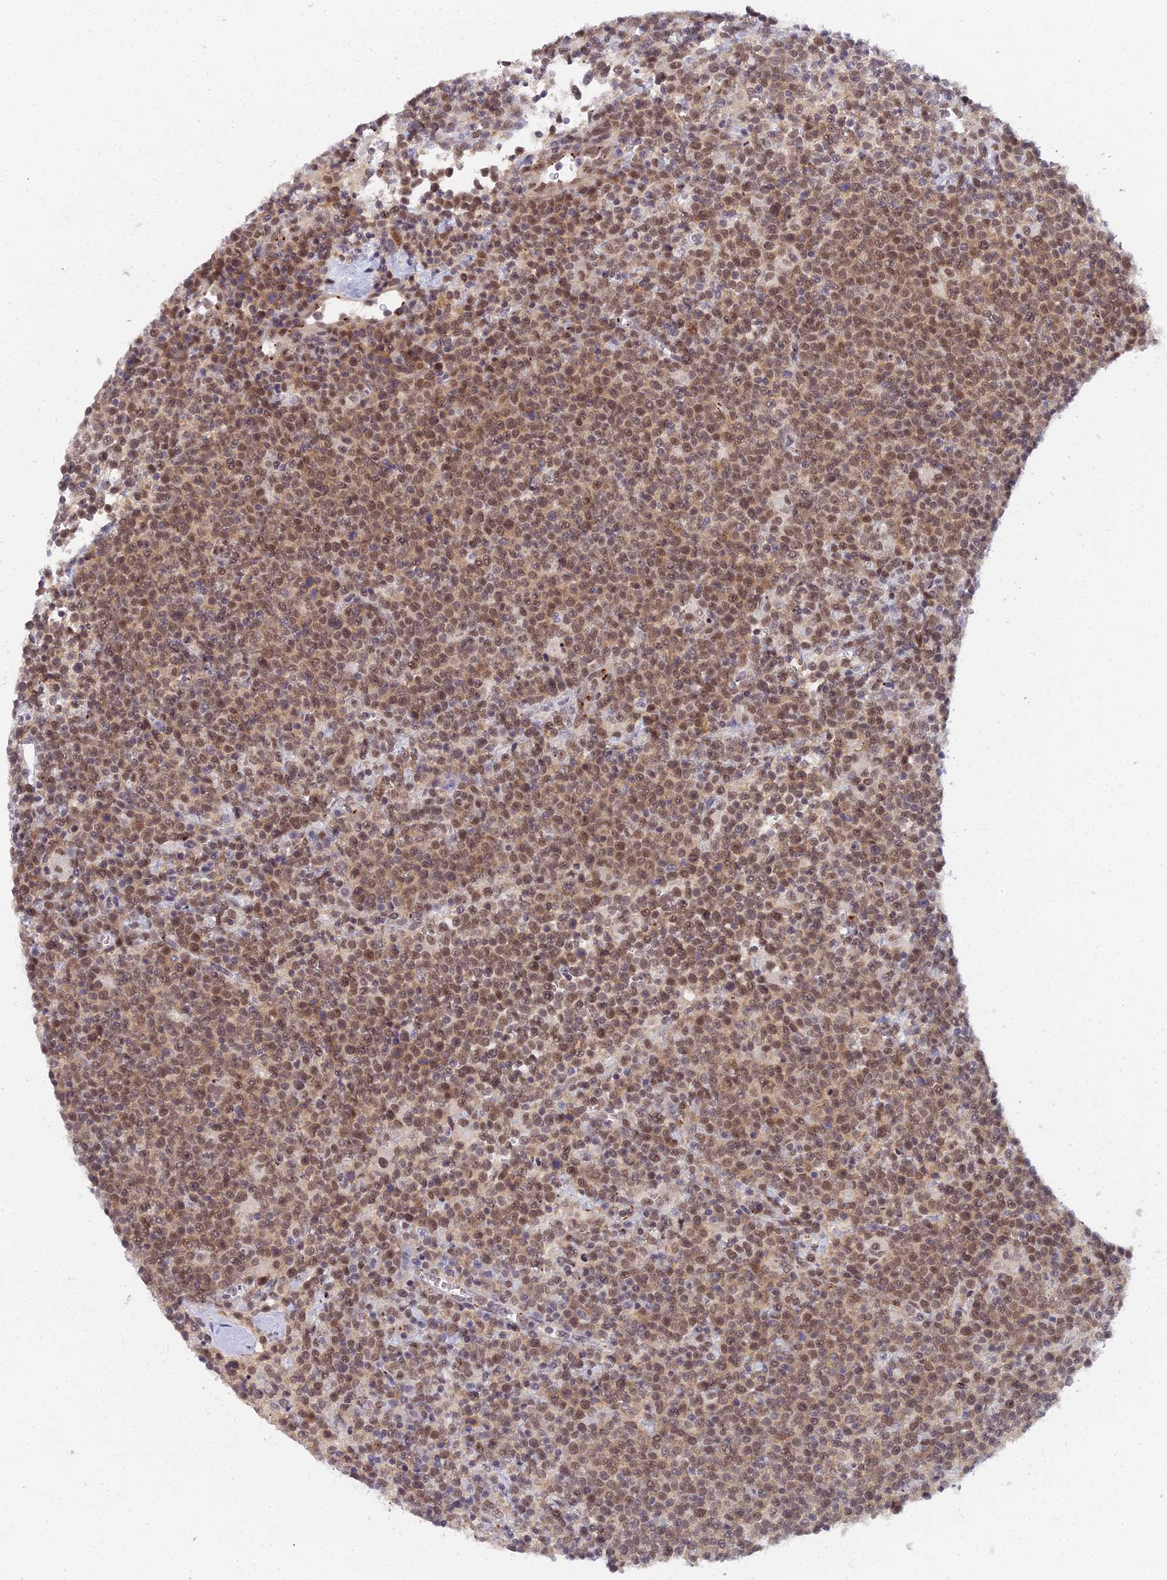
{"staining": {"intensity": "moderate", "quantity": ">75%", "location": "cytoplasmic/membranous,nuclear"}, "tissue": "lymphoma", "cell_type": "Tumor cells", "image_type": "cancer", "snomed": [{"axis": "morphology", "description": "Malignant lymphoma, non-Hodgkin's type, High grade"}, {"axis": "topography", "description": "Lymph node"}], "caption": "Lymphoma tissue exhibits moderate cytoplasmic/membranous and nuclear staining in about >75% of tumor cells, visualized by immunohistochemistry. Ihc stains the protein of interest in brown and the nuclei are stained blue.", "gene": "THOC3", "patient": {"sex": "male", "age": 61}}